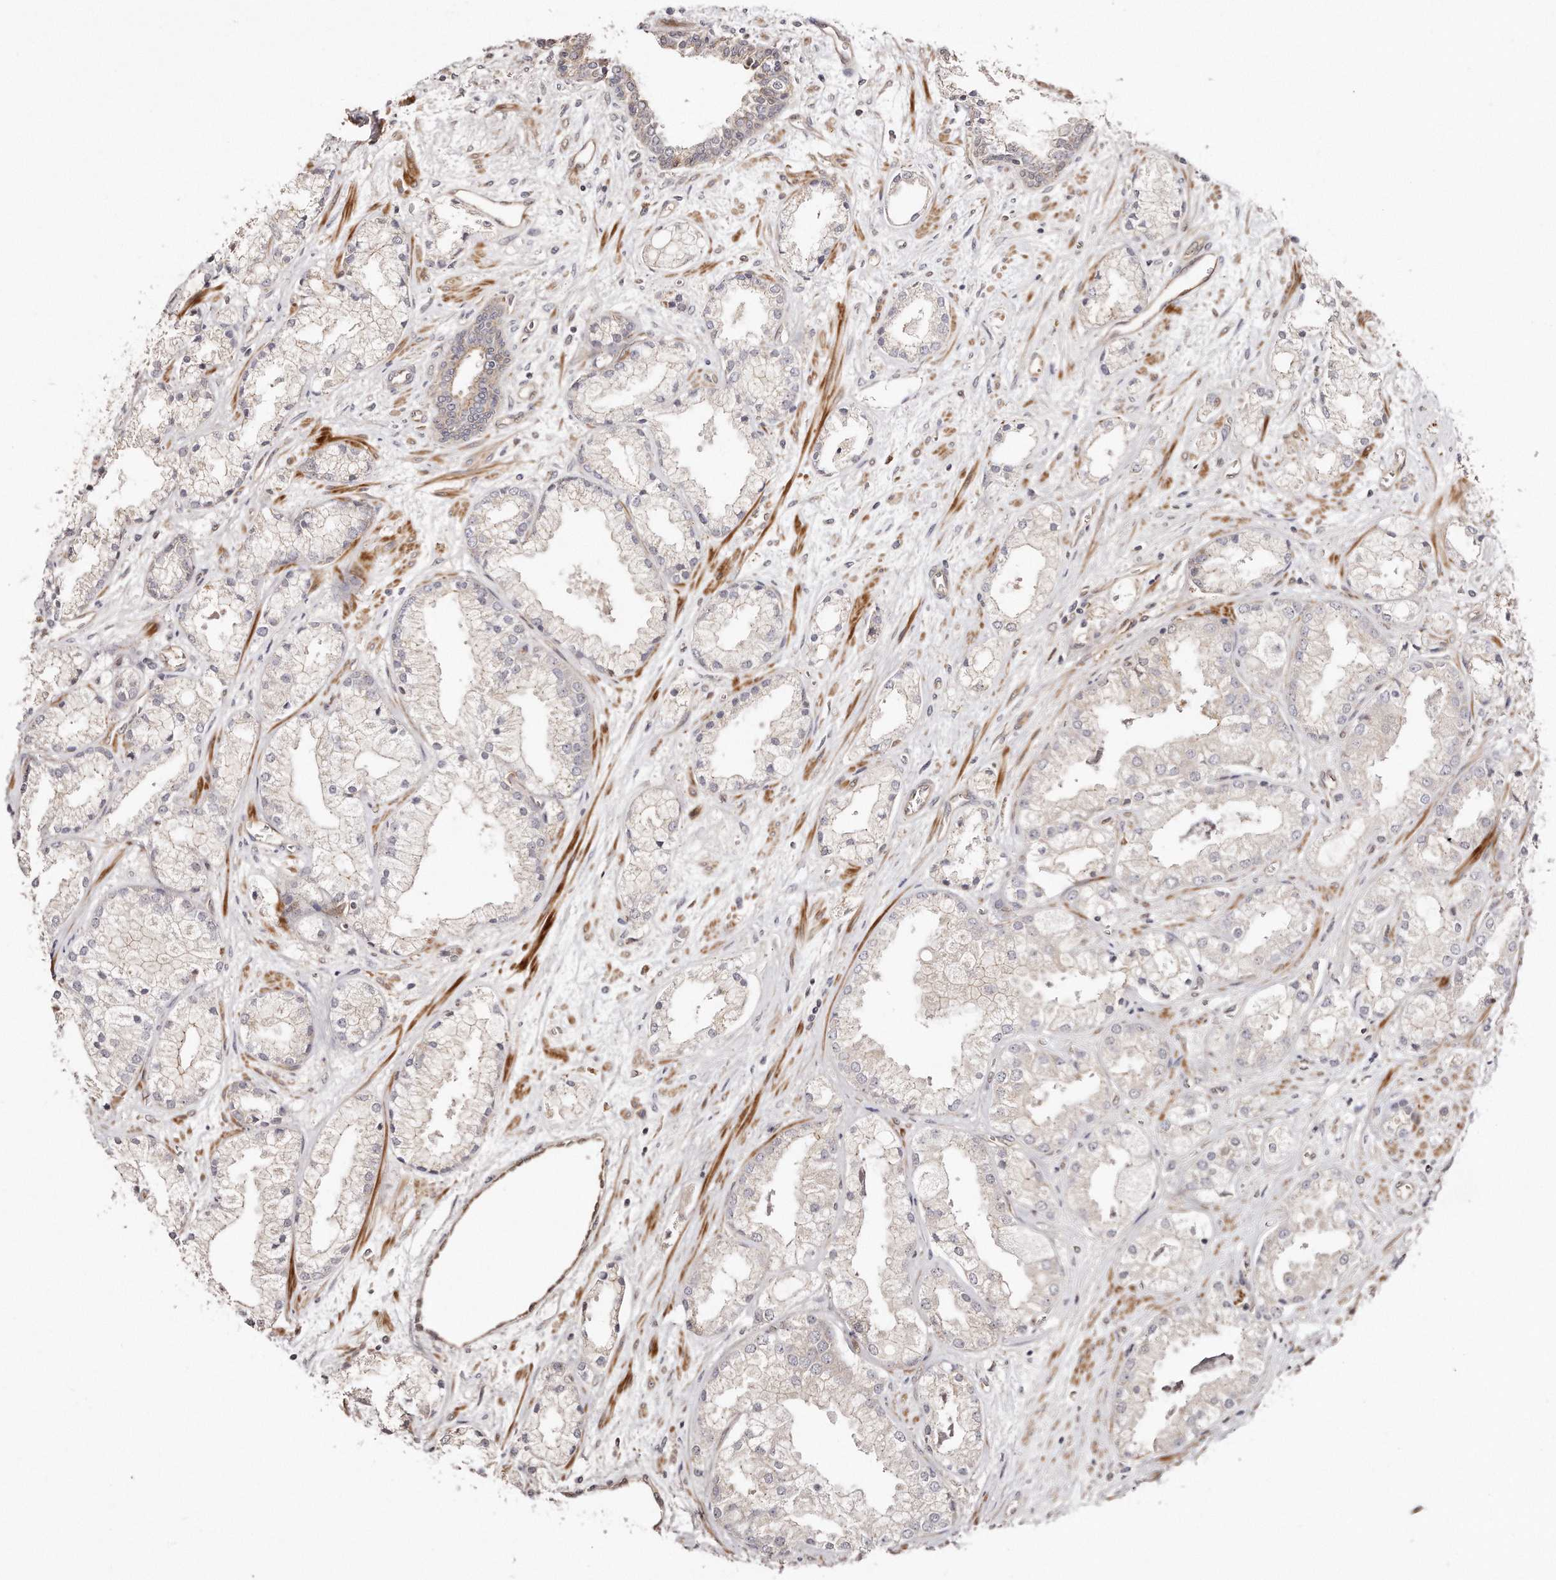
{"staining": {"intensity": "moderate", "quantity": "<25%", "location": "cytoplasmic/membranous"}, "tissue": "prostate cancer", "cell_type": "Tumor cells", "image_type": "cancer", "snomed": [{"axis": "morphology", "description": "Adenocarcinoma, High grade"}, {"axis": "topography", "description": "Prostate"}], "caption": "This histopathology image shows IHC staining of human prostate cancer, with low moderate cytoplasmic/membranous positivity in approximately <25% of tumor cells.", "gene": "GBP4", "patient": {"sex": "male", "age": 50}}